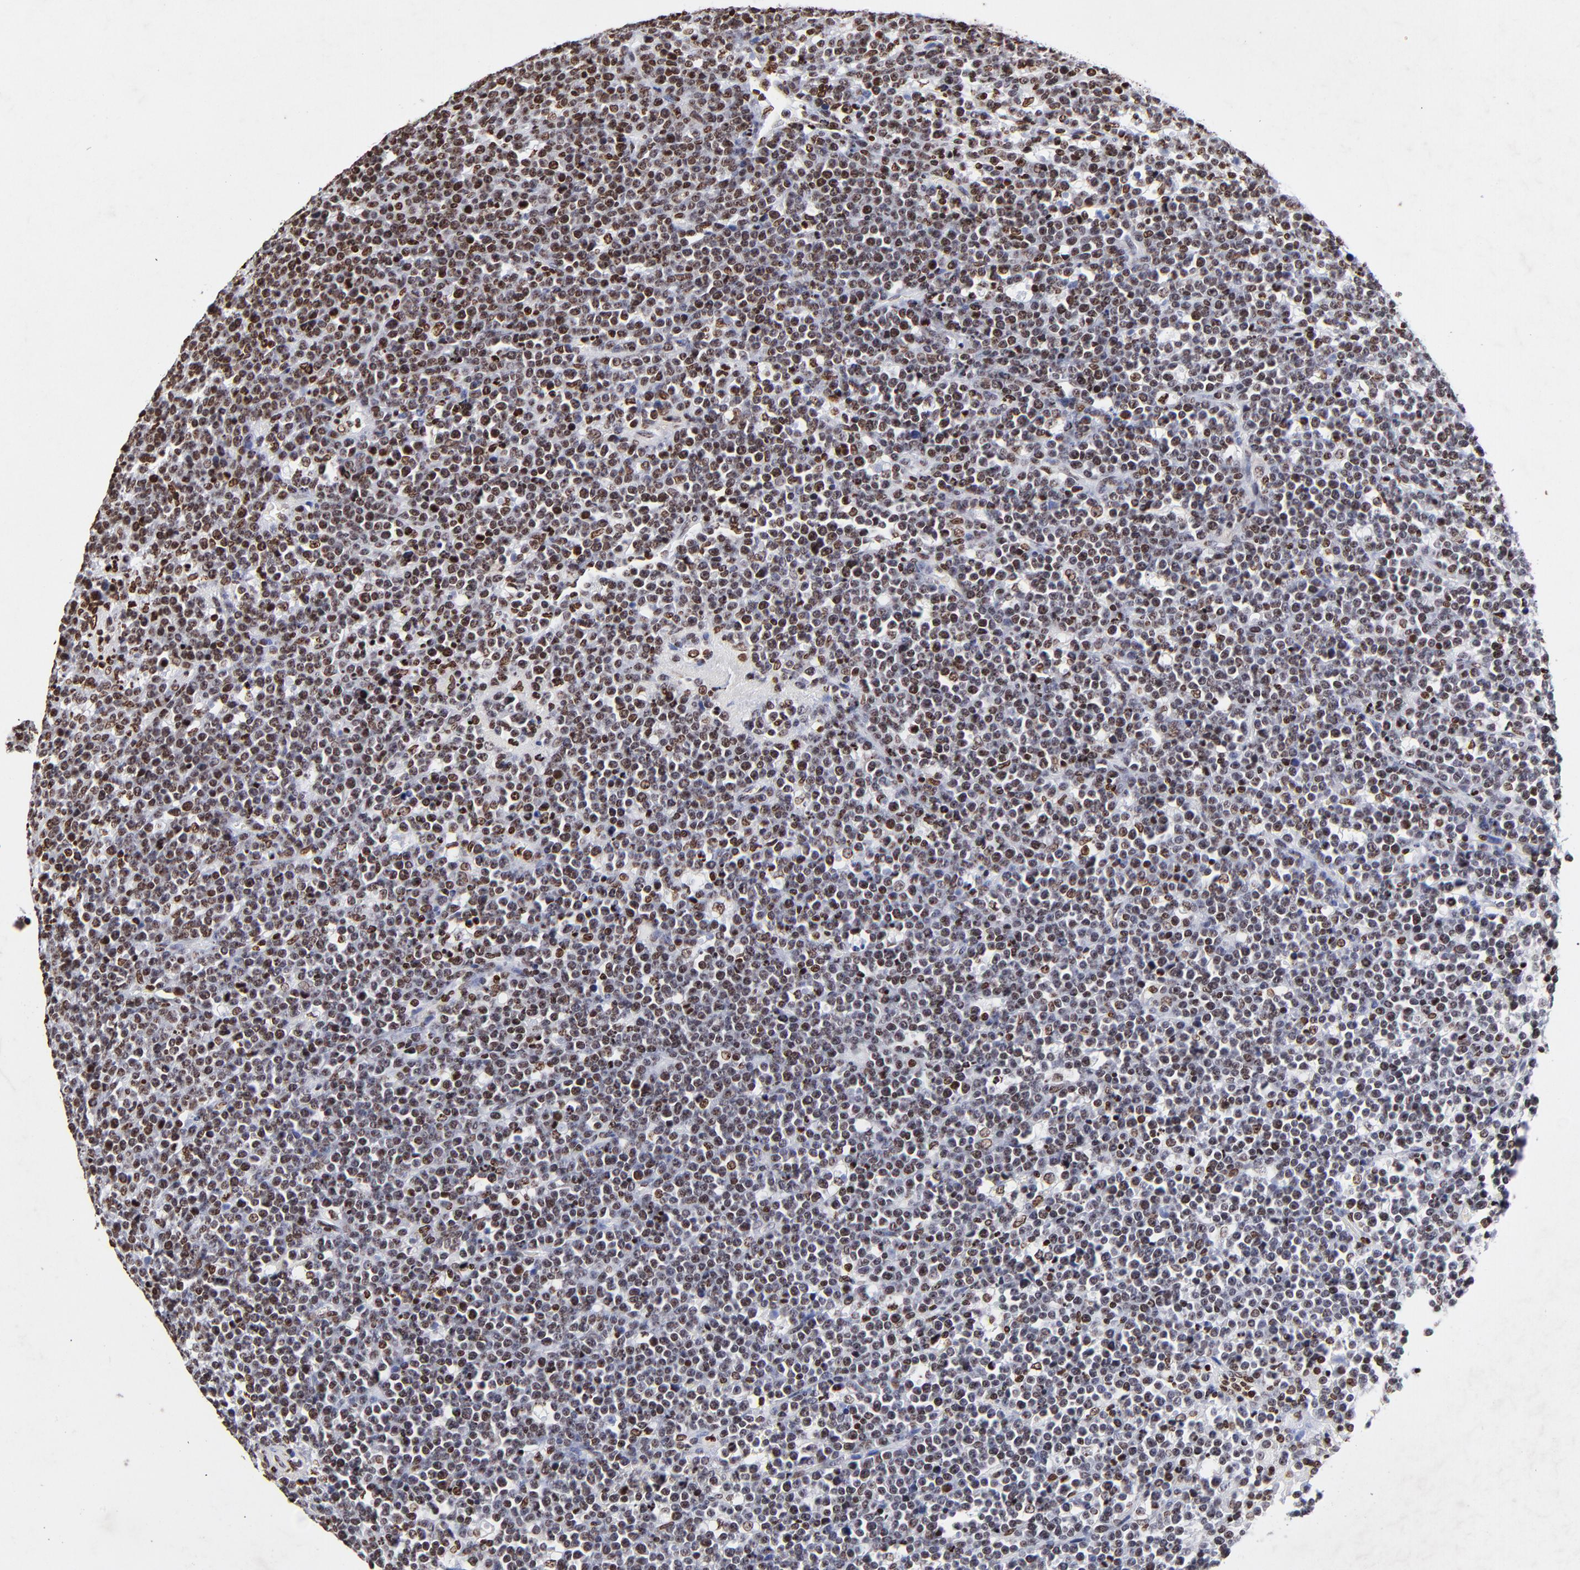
{"staining": {"intensity": "moderate", "quantity": ">75%", "location": "nuclear"}, "tissue": "lymphoma", "cell_type": "Tumor cells", "image_type": "cancer", "snomed": [{"axis": "morphology", "description": "Malignant lymphoma, non-Hodgkin's type, High grade"}, {"axis": "topography", "description": "Ovary"}], "caption": "Lymphoma stained with immunohistochemistry (IHC) displays moderate nuclear expression in approximately >75% of tumor cells. The protein is stained brown, and the nuclei are stained in blue (DAB (3,3'-diaminobenzidine) IHC with brightfield microscopy, high magnification).", "gene": "FBH1", "patient": {"sex": "female", "age": 56}}